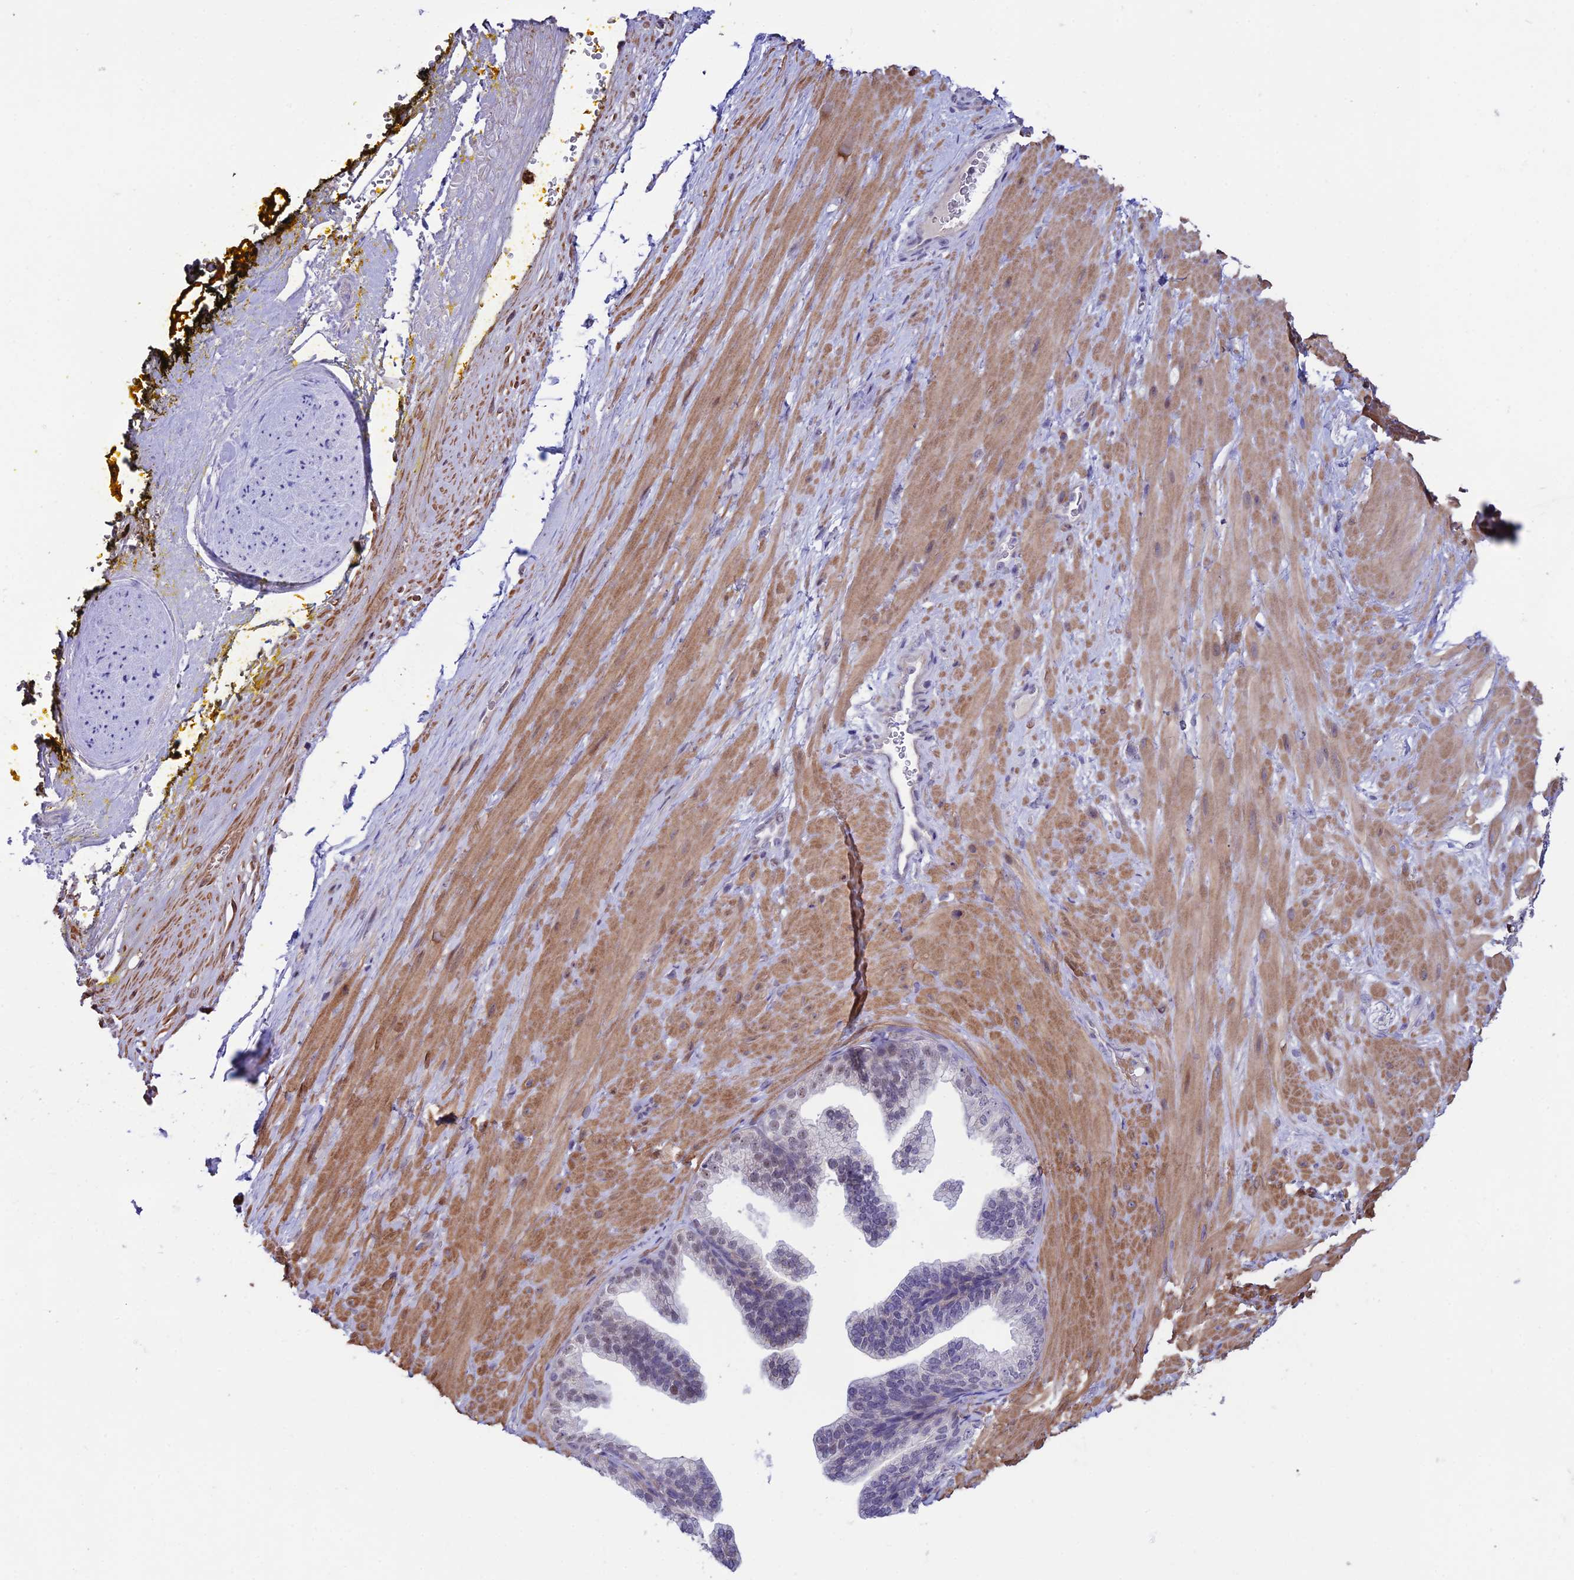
{"staining": {"intensity": "moderate", "quantity": ">75%", "location": "cytoplasmic/membranous"}, "tissue": "adipose tissue", "cell_type": "Adipocytes", "image_type": "normal", "snomed": [{"axis": "morphology", "description": "Normal tissue, NOS"}, {"axis": "morphology", "description": "Adenocarcinoma, Low grade"}, {"axis": "topography", "description": "Prostate"}, {"axis": "topography", "description": "Peripheral nerve tissue"}], "caption": "A brown stain highlights moderate cytoplasmic/membranous positivity of a protein in adipocytes of normal adipose tissue.", "gene": "COL6A6", "patient": {"sex": "male", "age": 63}}